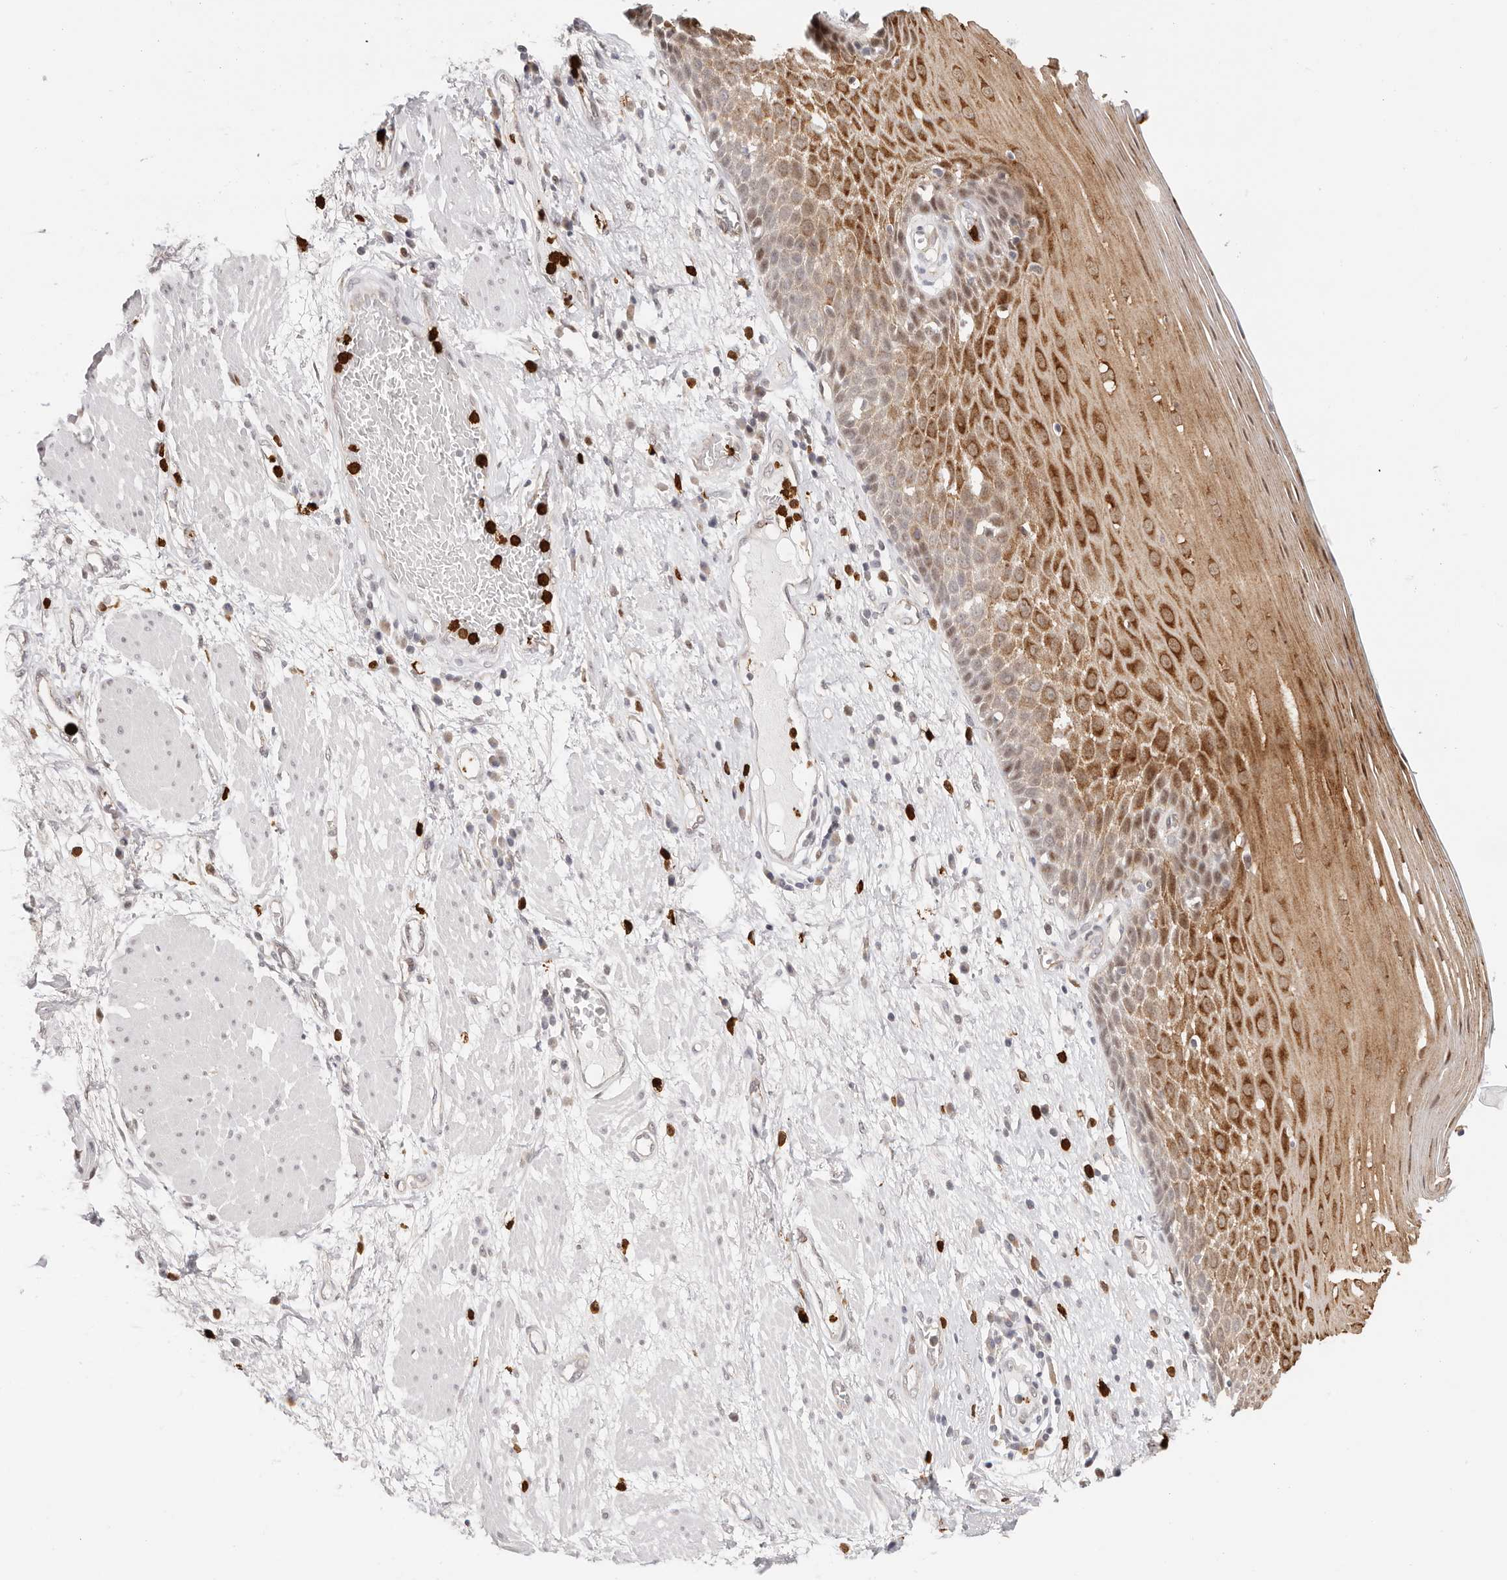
{"staining": {"intensity": "moderate", "quantity": ">75%", "location": "cytoplasmic/membranous,nuclear"}, "tissue": "esophagus", "cell_type": "Squamous epithelial cells", "image_type": "normal", "snomed": [{"axis": "morphology", "description": "Normal tissue, NOS"}, {"axis": "morphology", "description": "Adenocarcinoma, NOS"}, {"axis": "topography", "description": "Esophagus"}], "caption": "Immunohistochemical staining of unremarkable esophagus reveals moderate cytoplasmic/membranous,nuclear protein expression in approximately >75% of squamous epithelial cells. The protein is stained brown, and the nuclei are stained in blue (DAB (3,3'-diaminobenzidine) IHC with brightfield microscopy, high magnification).", "gene": "AFDN", "patient": {"sex": "male", "age": 62}}